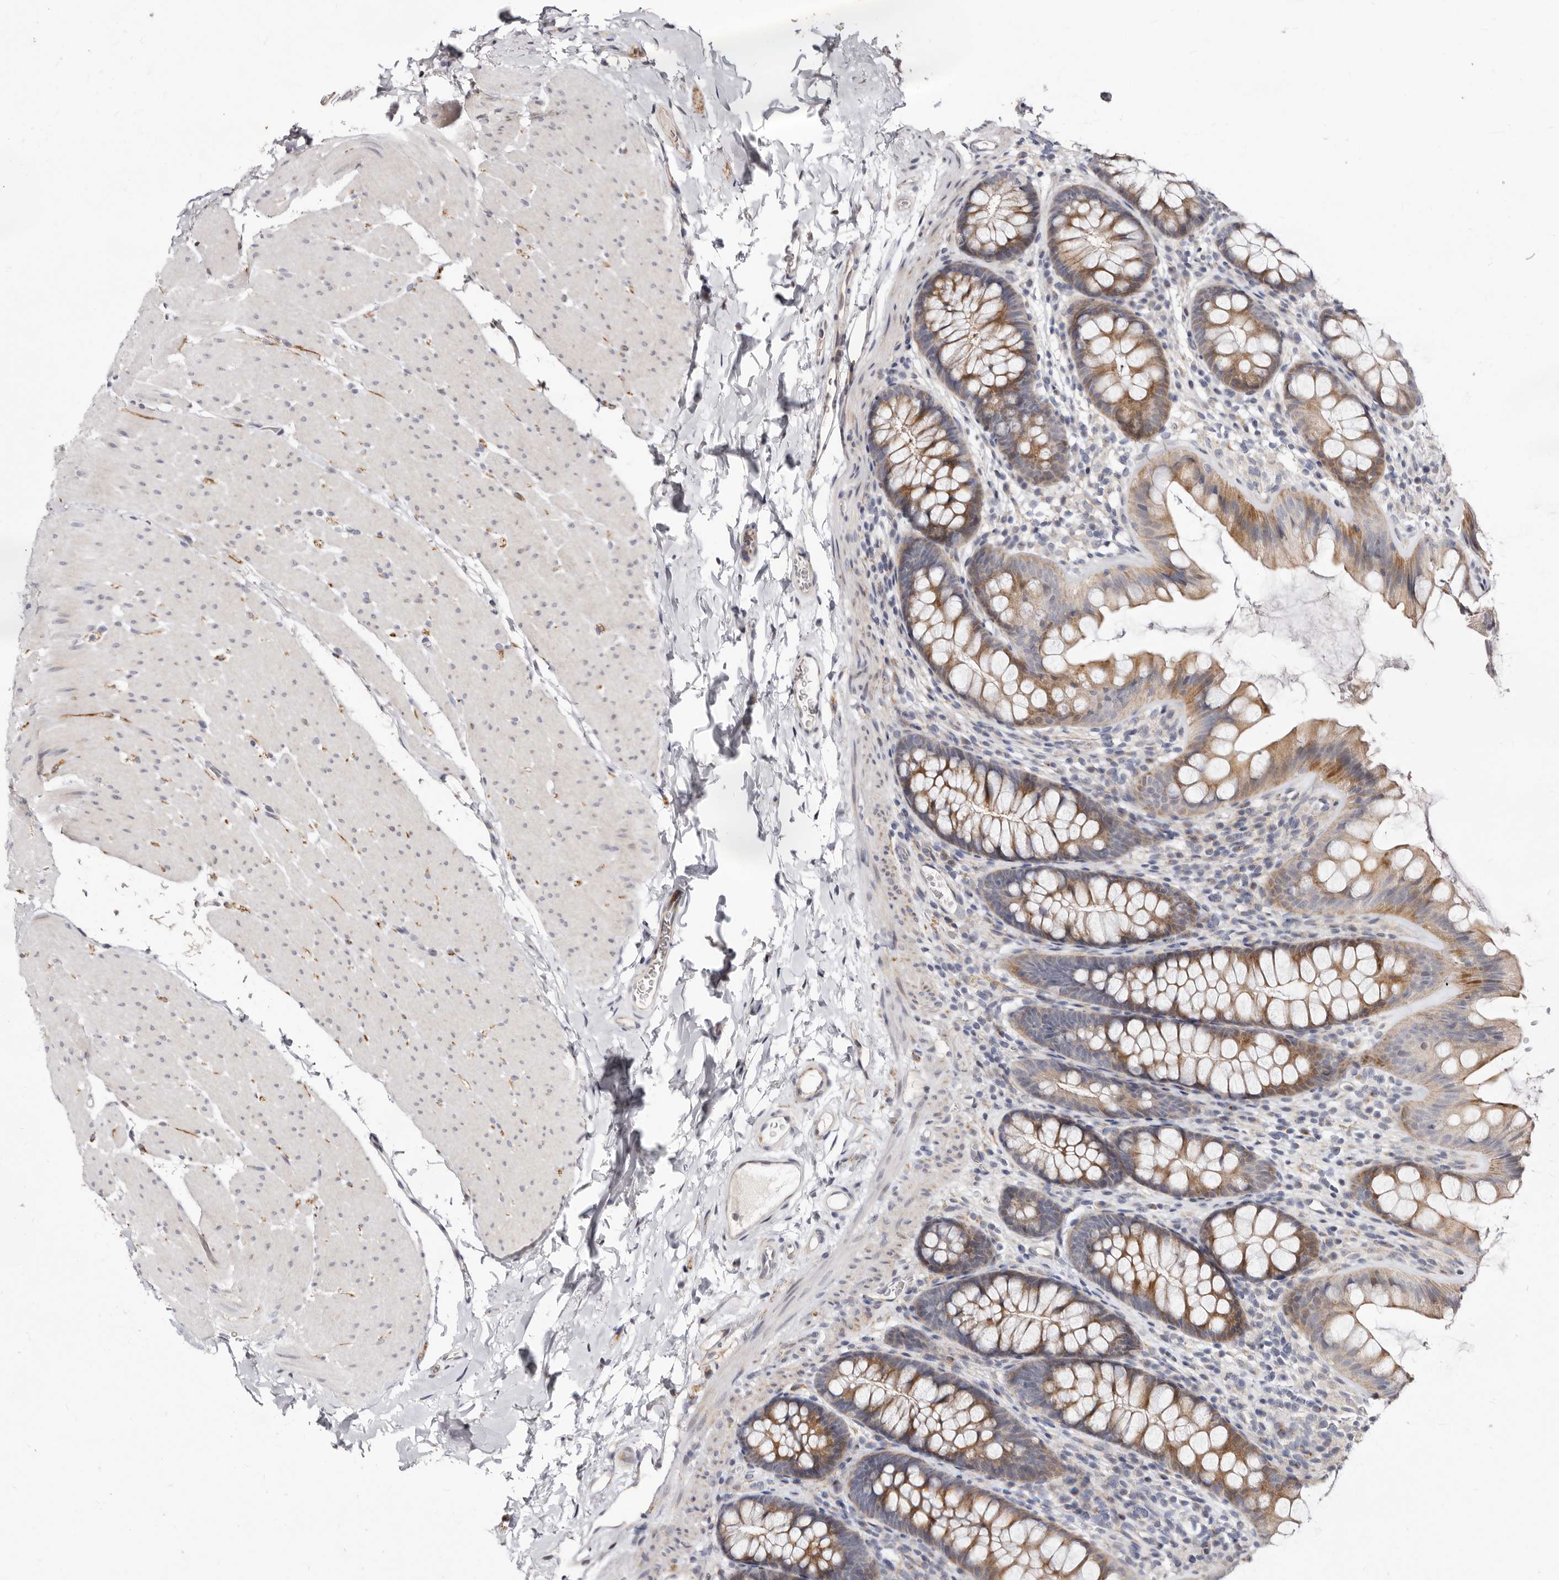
{"staining": {"intensity": "negative", "quantity": "none", "location": "none"}, "tissue": "colon", "cell_type": "Endothelial cells", "image_type": "normal", "snomed": [{"axis": "morphology", "description": "Normal tissue, NOS"}, {"axis": "topography", "description": "Colon"}], "caption": "An IHC histopathology image of normal colon is shown. There is no staining in endothelial cells of colon.", "gene": "KLHL4", "patient": {"sex": "female", "age": 62}}